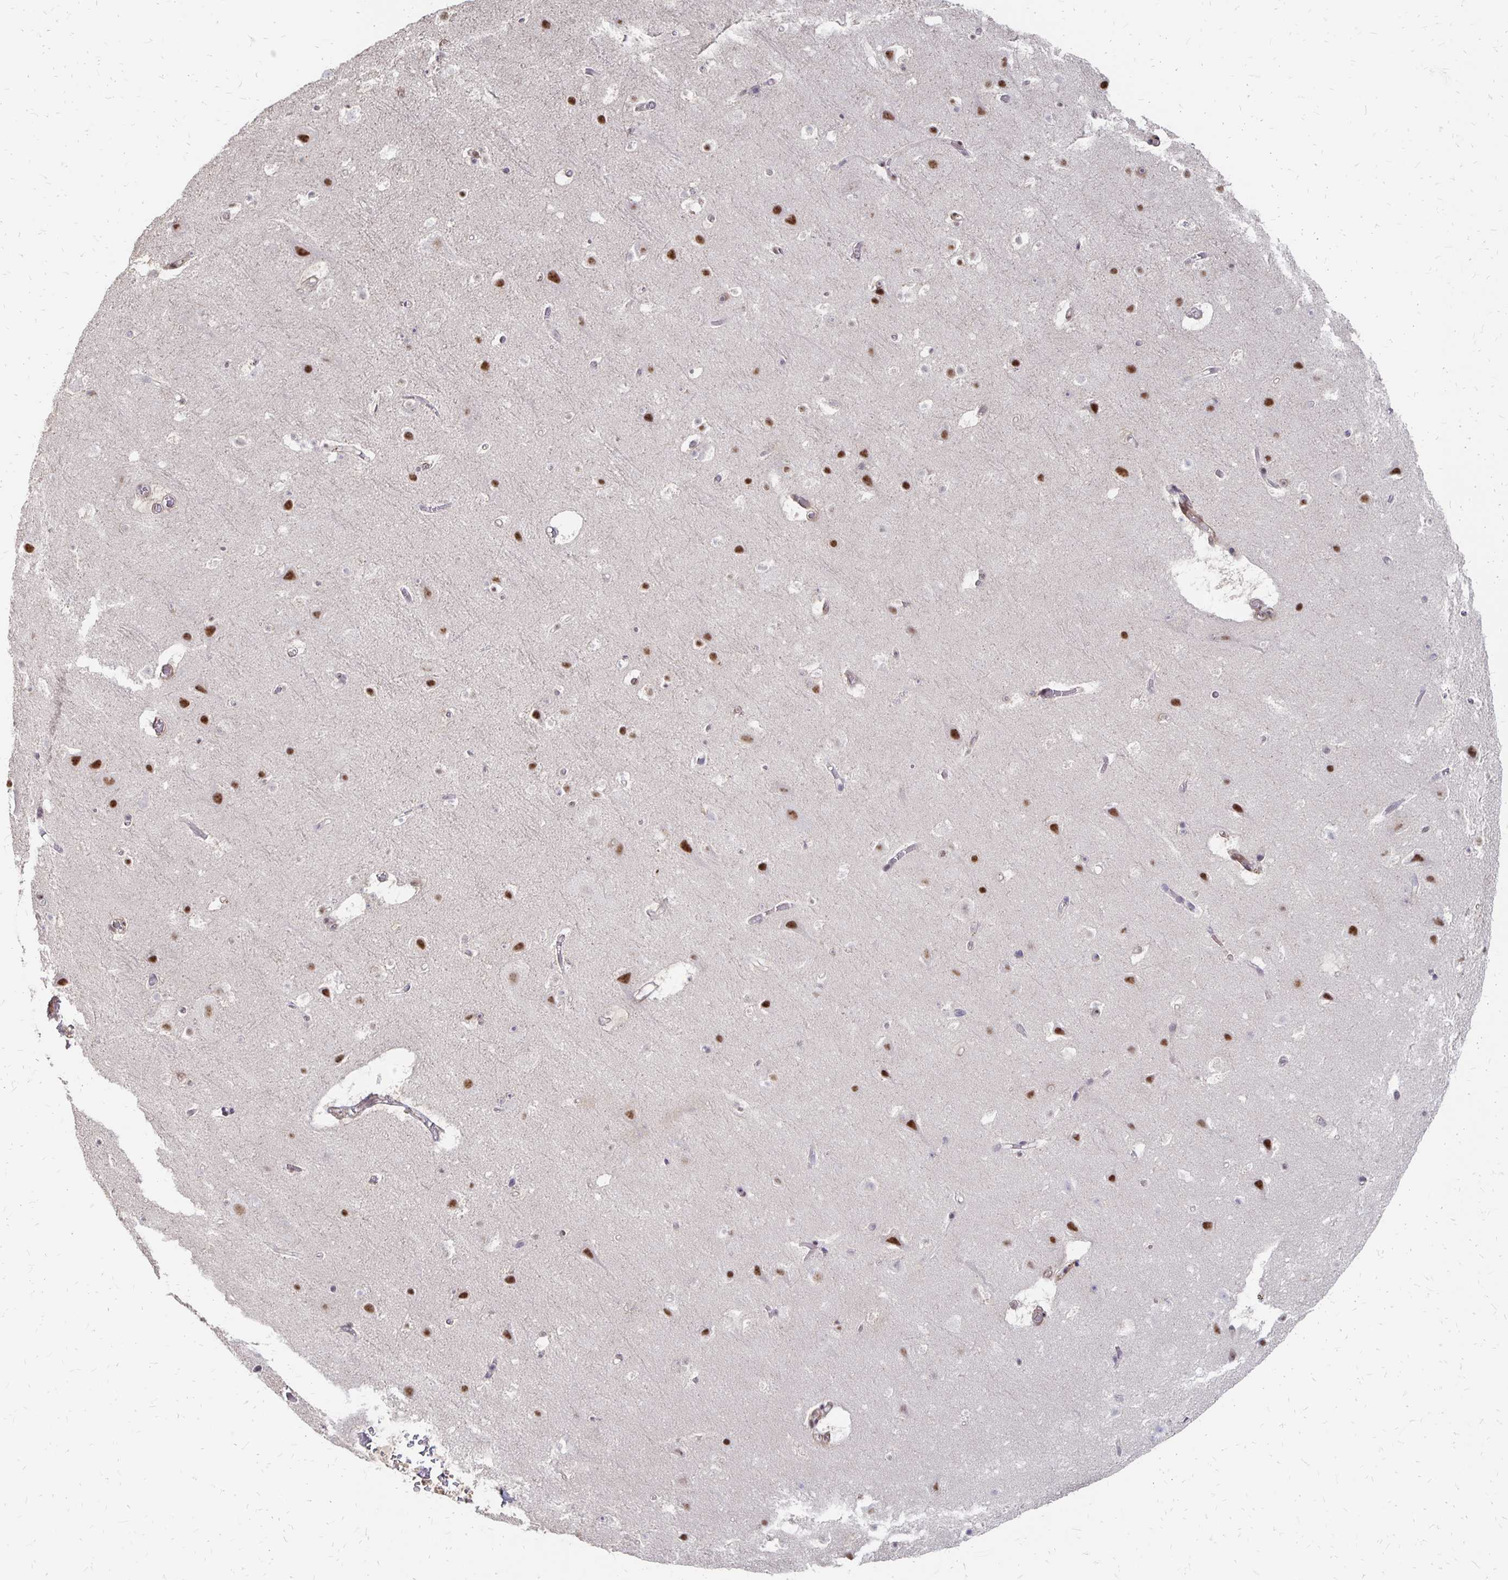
{"staining": {"intensity": "moderate", "quantity": "<25%", "location": "nuclear"}, "tissue": "cerebral cortex", "cell_type": "Endothelial cells", "image_type": "normal", "snomed": [{"axis": "morphology", "description": "Normal tissue, NOS"}, {"axis": "topography", "description": "Cerebral cortex"}], "caption": "Moderate nuclear positivity is present in about <25% of endothelial cells in normal cerebral cortex. Nuclei are stained in blue.", "gene": "CLASRP", "patient": {"sex": "female", "age": 42}}